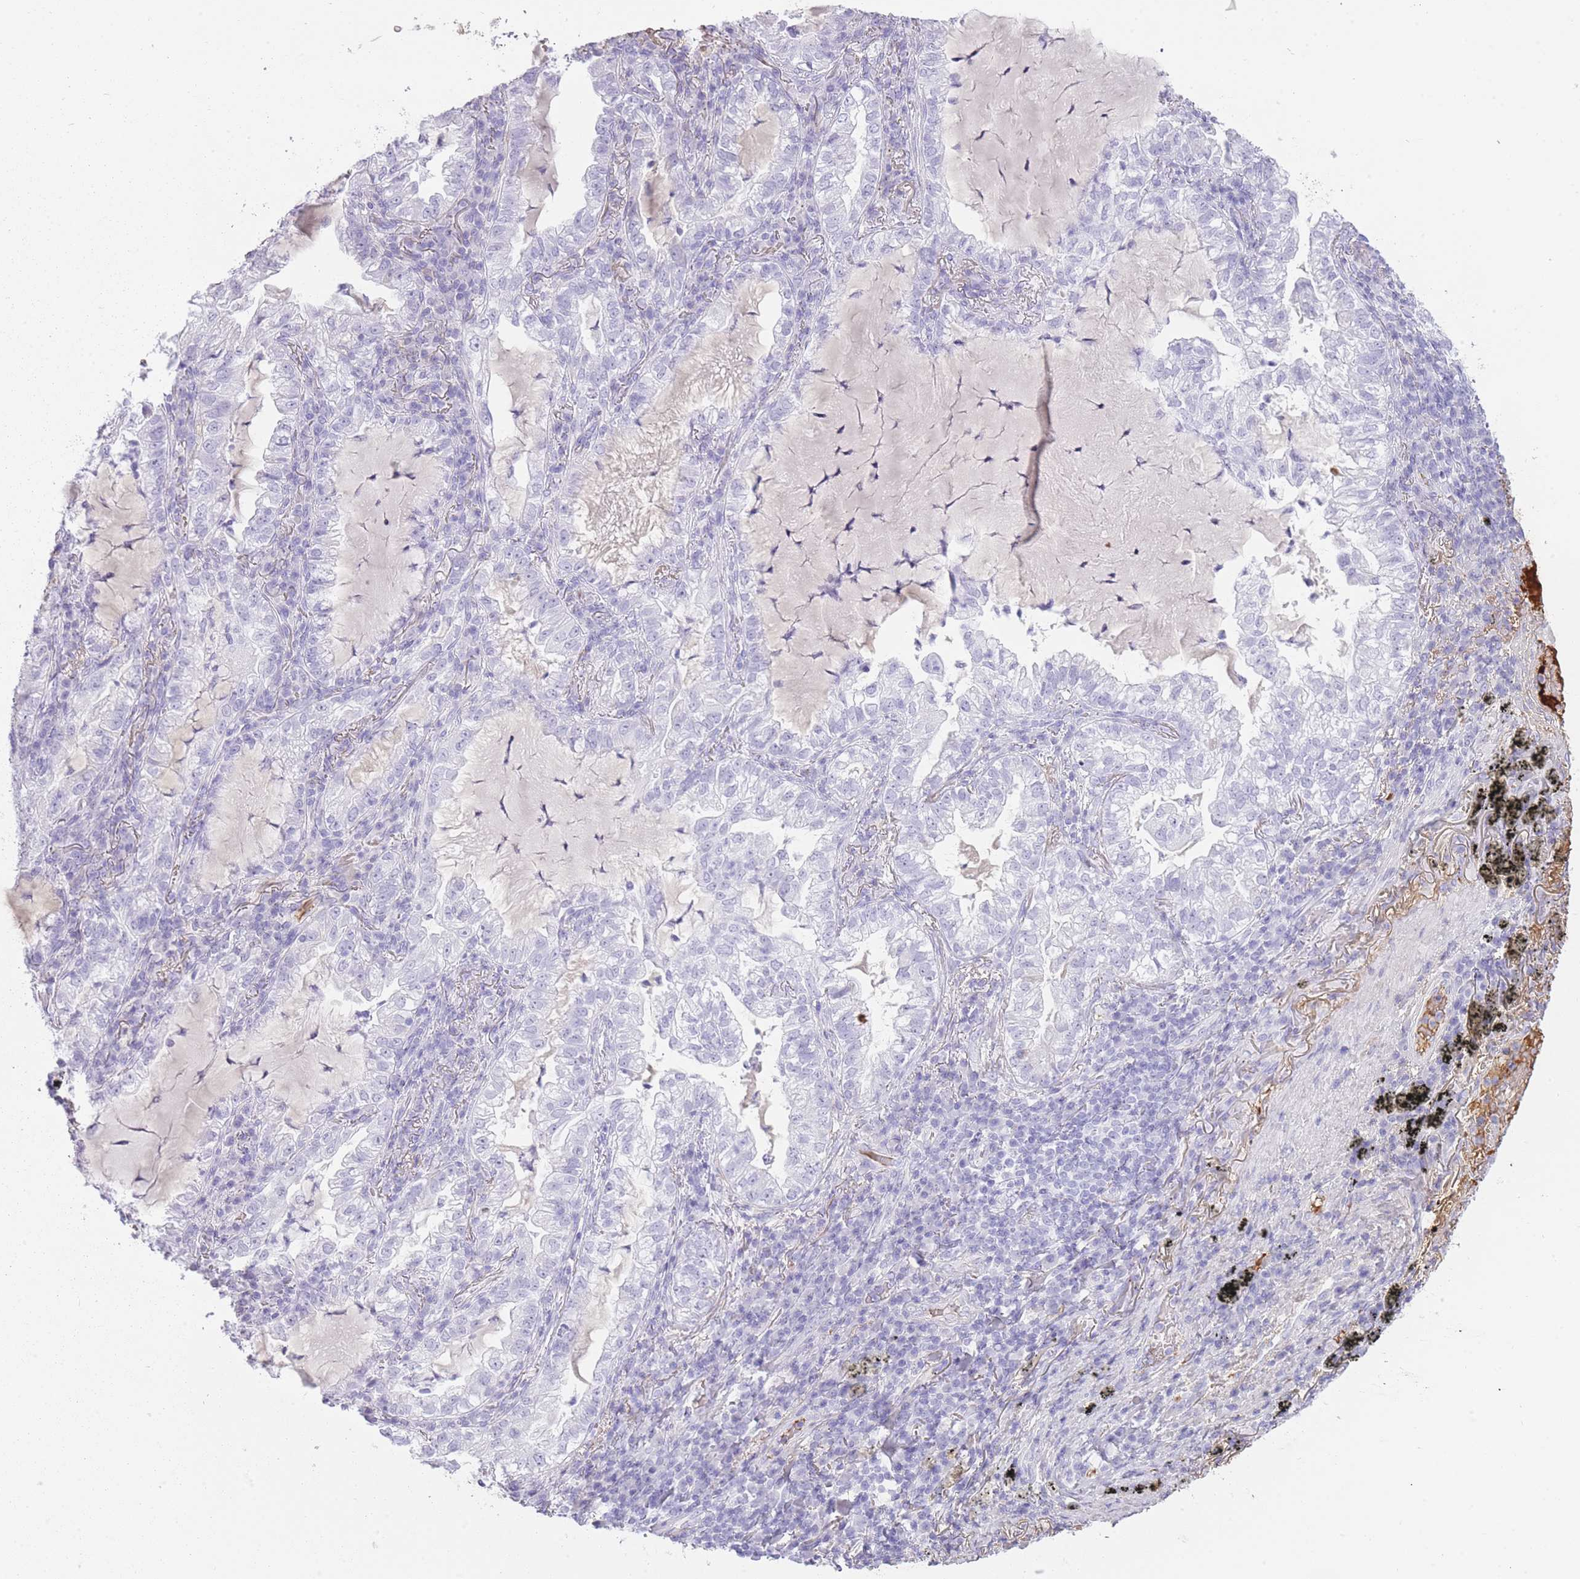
{"staining": {"intensity": "negative", "quantity": "none", "location": "none"}, "tissue": "lung cancer", "cell_type": "Tumor cells", "image_type": "cancer", "snomed": [{"axis": "morphology", "description": "Adenocarcinoma, NOS"}, {"axis": "topography", "description": "Lung"}], "caption": "IHC micrograph of neoplastic tissue: human lung cancer (adenocarcinoma) stained with DAB (3,3'-diaminobenzidine) demonstrates no significant protein staining in tumor cells. The staining is performed using DAB (3,3'-diaminobenzidine) brown chromogen with nuclei counter-stained in using hematoxylin.", "gene": "AP3S2", "patient": {"sex": "female", "age": 73}}